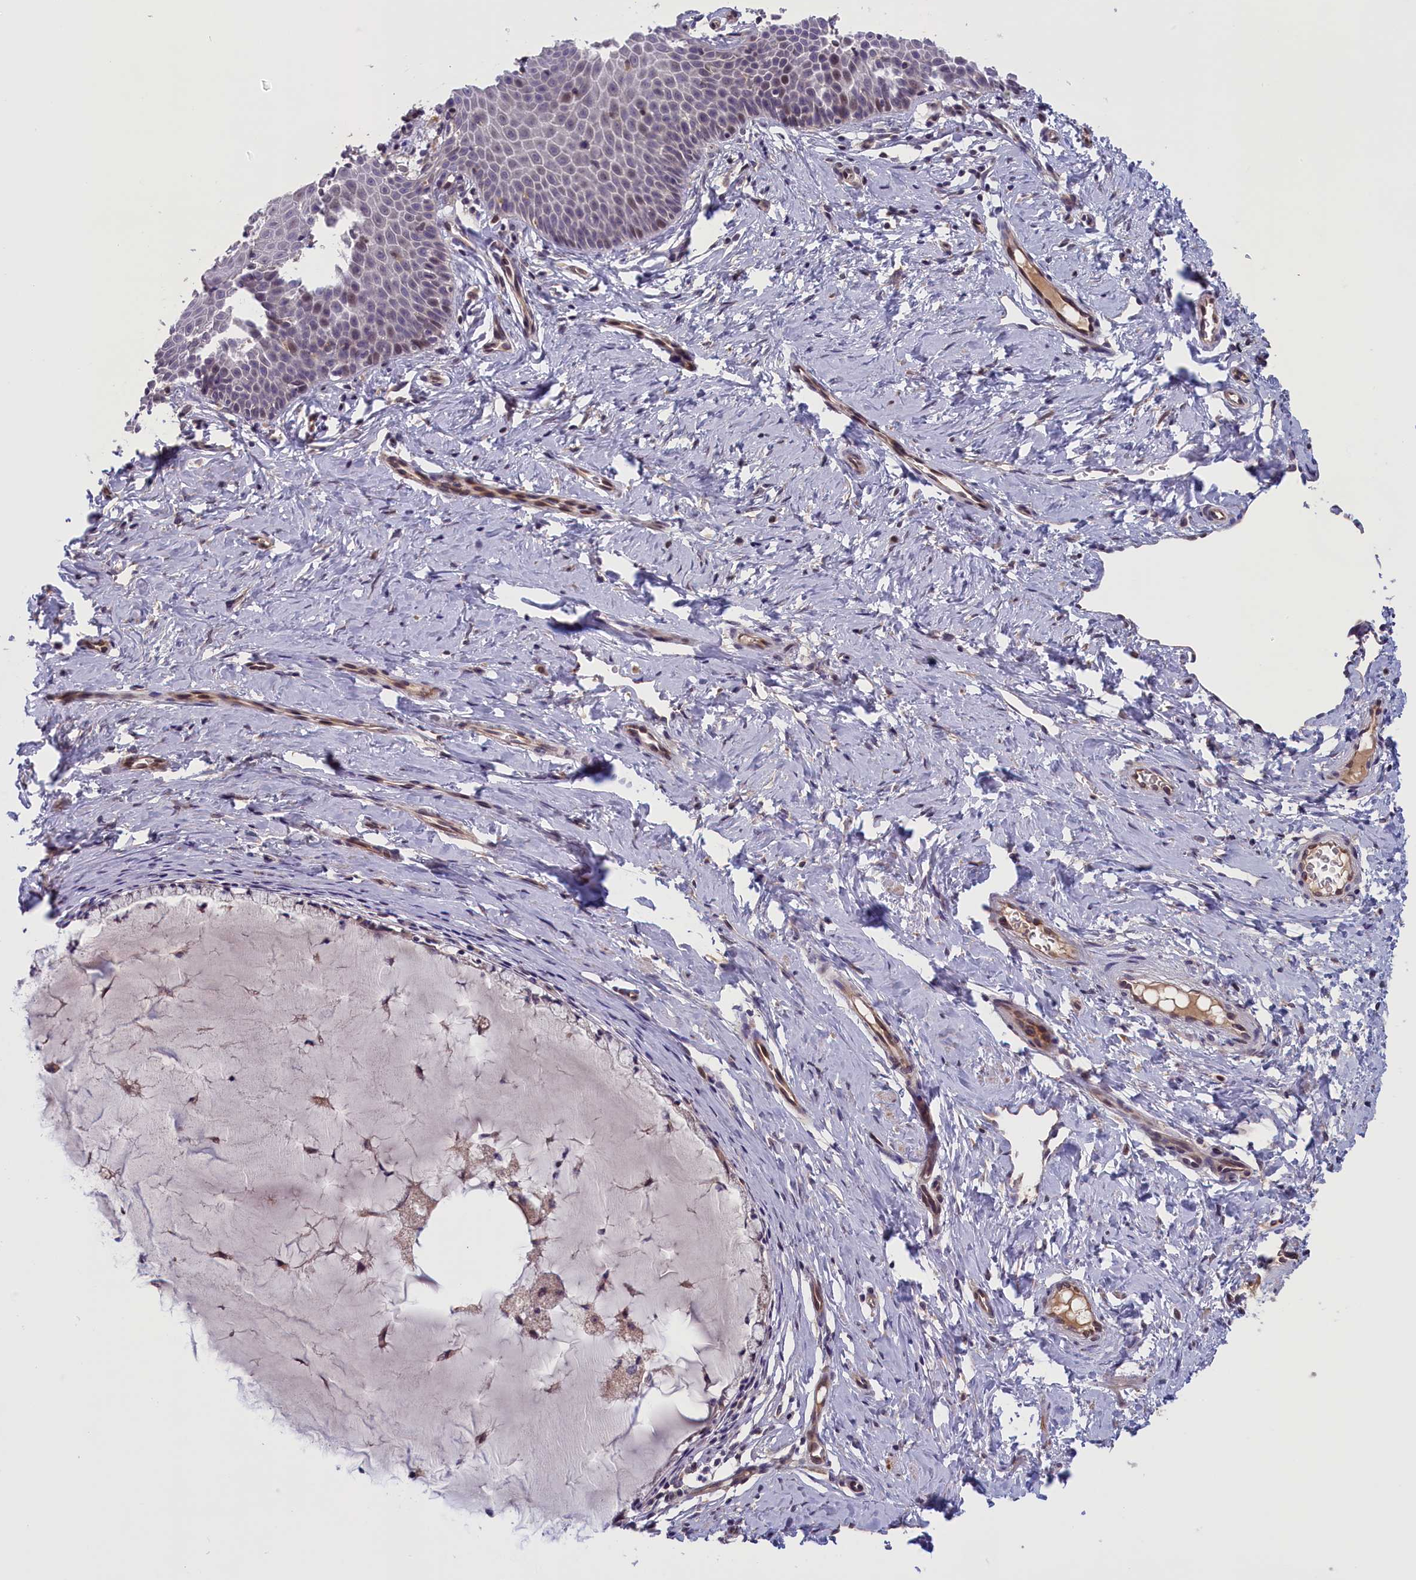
{"staining": {"intensity": "negative", "quantity": "none", "location": "none"}, "tissue": "cervix", "cell_type": "Glandular cells", "image_type": "normal", "snomed": [{"axis": "morphology", "description": "Normal tissue, NOS"}, {"axis": "topography", "description": "Cervix"}], "caption": "Protein analysis of normal cervix displays no significant staining in glandular cells.", "gene": "IGFALS", "patient": {"sex": "female", "age": 36}}